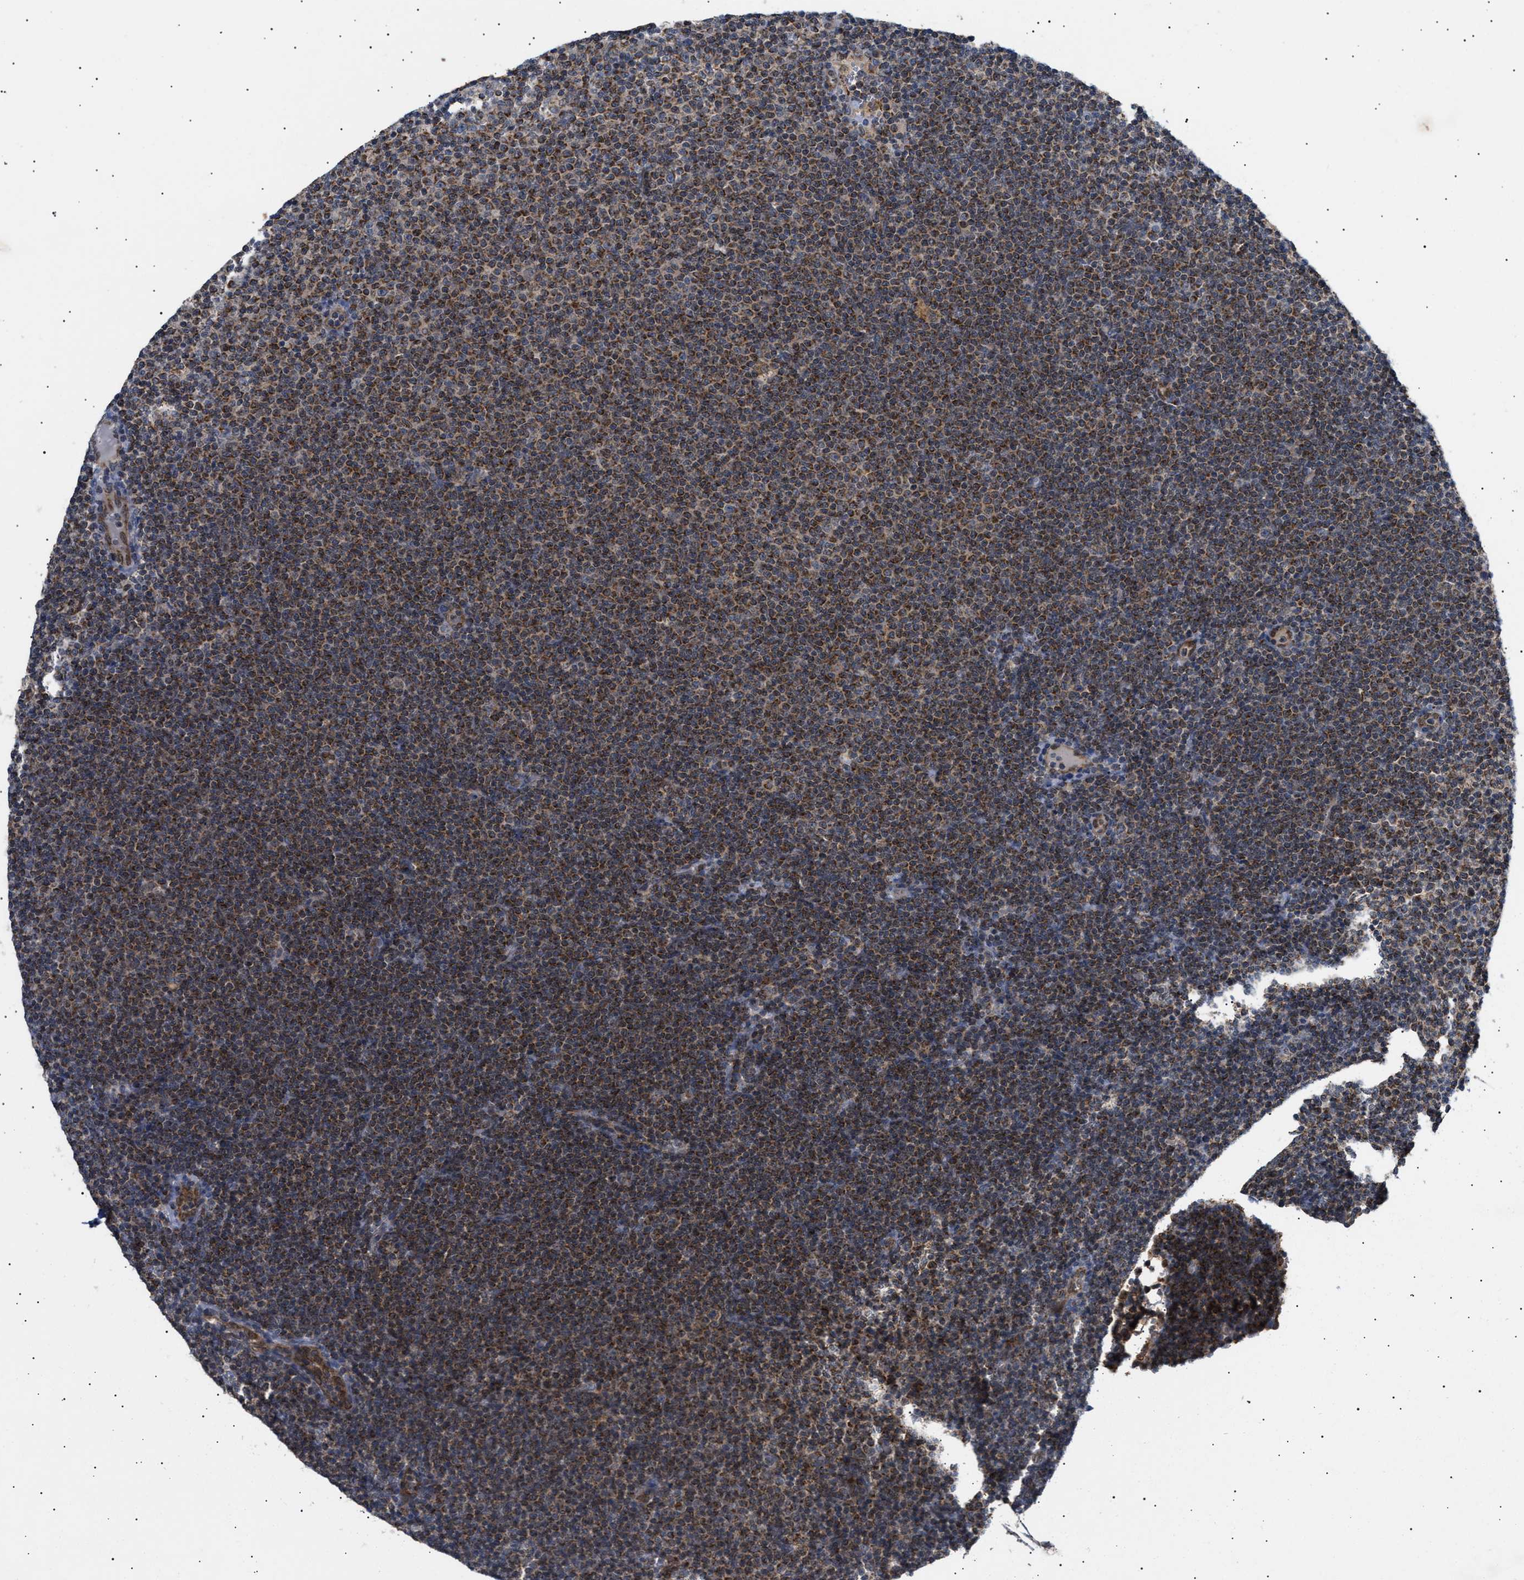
{"staining": {"intensity": "moderate", "quantity": ">75%", "location": "cytoplasmic/membranous"}, "tissue": "lymphoma", "cell_type": "Tumor cells", "image_type": "cancer", "snomed": [{"axis": "morphology", "description": "Malignant lymphoma, non-Hodgkin's type, Low grade"}, {"axis": "topography", "description": "Lymph node"}], "caption": "The histopathology image demonstrates staining of lymphoma, revealing moderate cytoplasmic/membranous protein positivity (brown color) within tumor cells.", "gene": "SIRT5", "patient": {"sex": "female", "age": 53}}